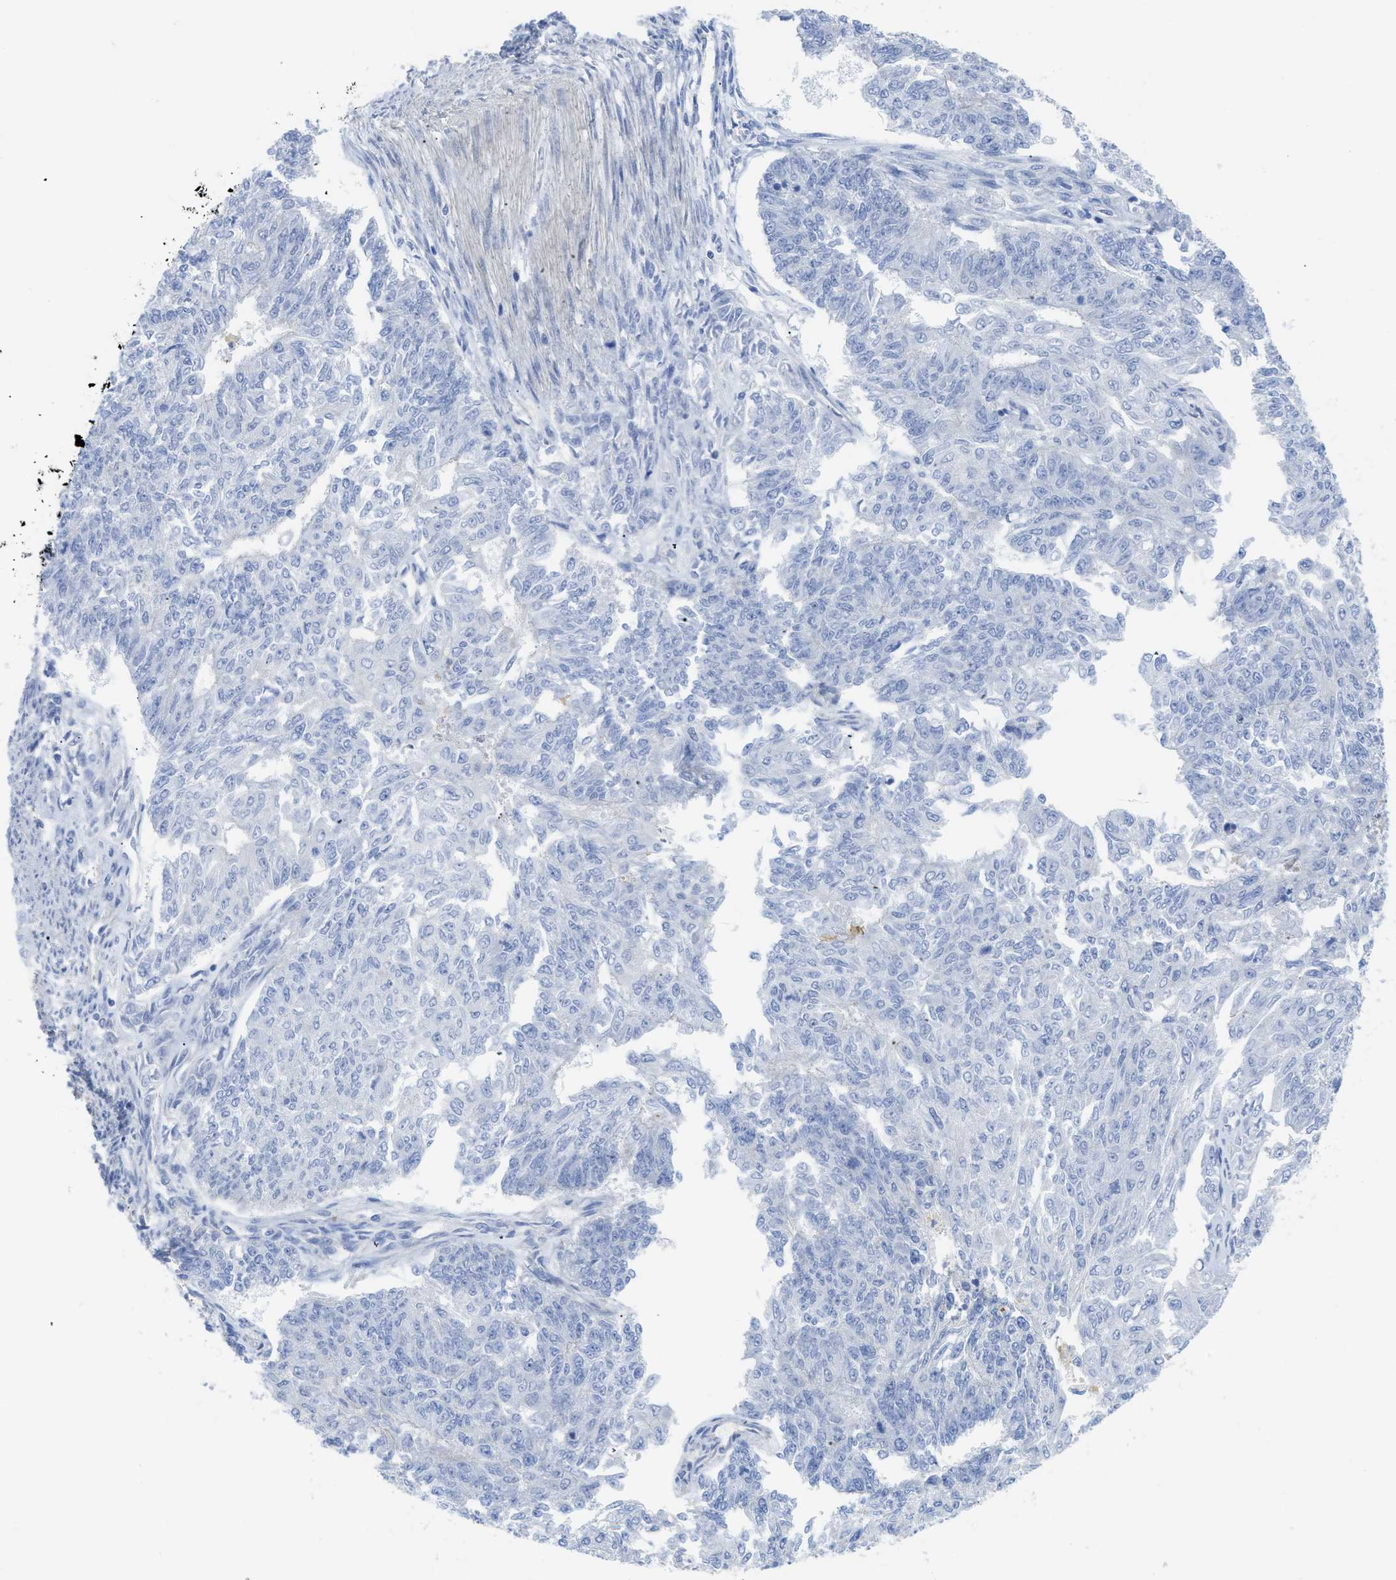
{"staining": {"intensity": "negative", "quantity": "none", "location": "none"}, "tissue": "endometrial cancer", "cell_type": "Tumor cells", "image_type": "cancer", "snomed": [{"axis": "morphology", "description": "Adenocarcinoma, NOS"}, {"axis": "topography", "description": "Endometrium"}], "caption": "IHC micrograph of neoplastic tissue: human adenocarcinoma (endometrial) stained with DAB demonstrates no significant protein positivity in tumor cells.", "gene": "MYL3", "patient": {"sex": "female", "age": 32}}